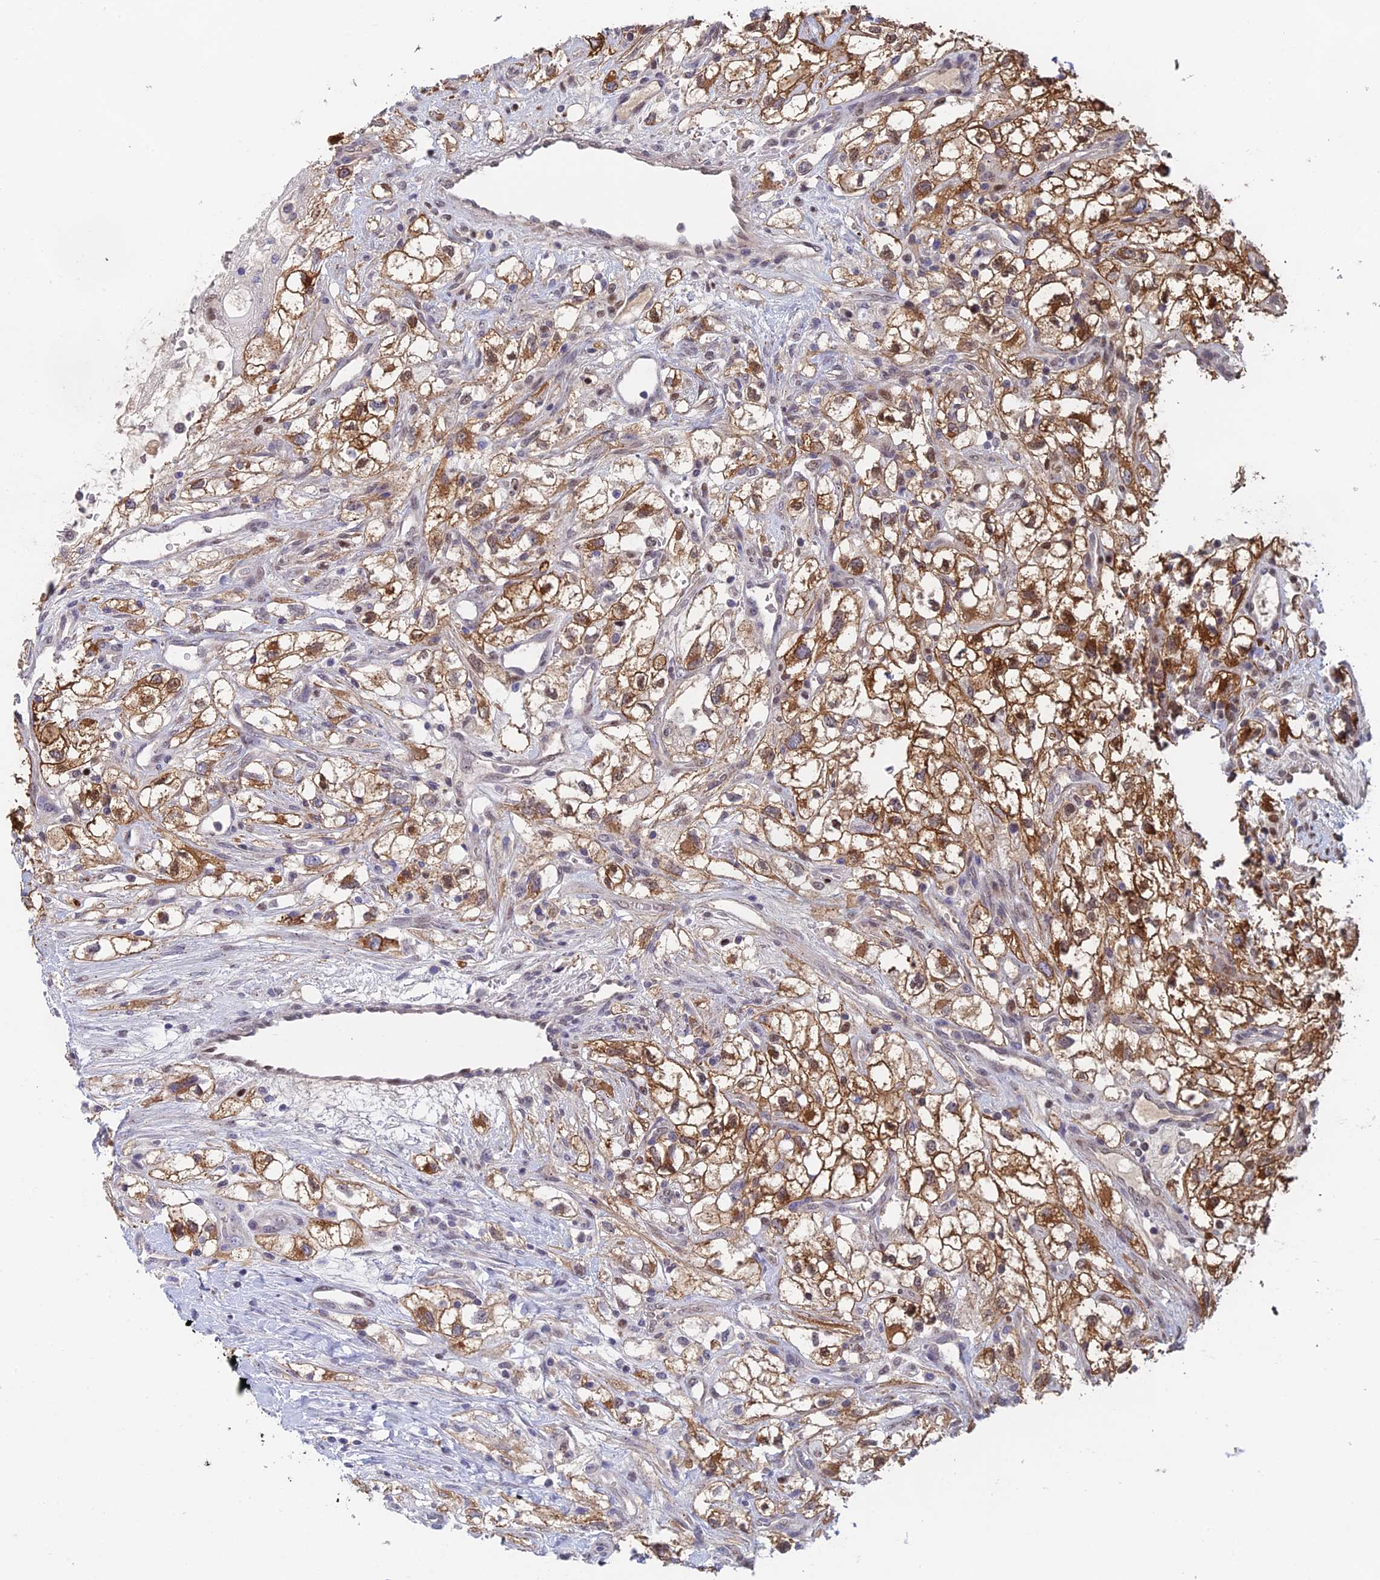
{"staining": {"intensity": "moderate", "quantity": ">75%", "location": "cytoplasmic/membranous"}, "tissue": "renal cancer", "cell_type": "Tumor cells", "image_type": "cancer", "snomed": [{"axis": "morphology", "description": "Adenocarcinoma, NOS"}, {"axis": "topography", "description": "Kidney"}], "caption": "A medium amount of moderate cytoplasmic/membranous expression is appreciated in about >75% of tumor cells in renal cancer (adenocarcinoma) tissue.", "gene": "MRPL17", "patient": {"sex": "male", "age": 59}}